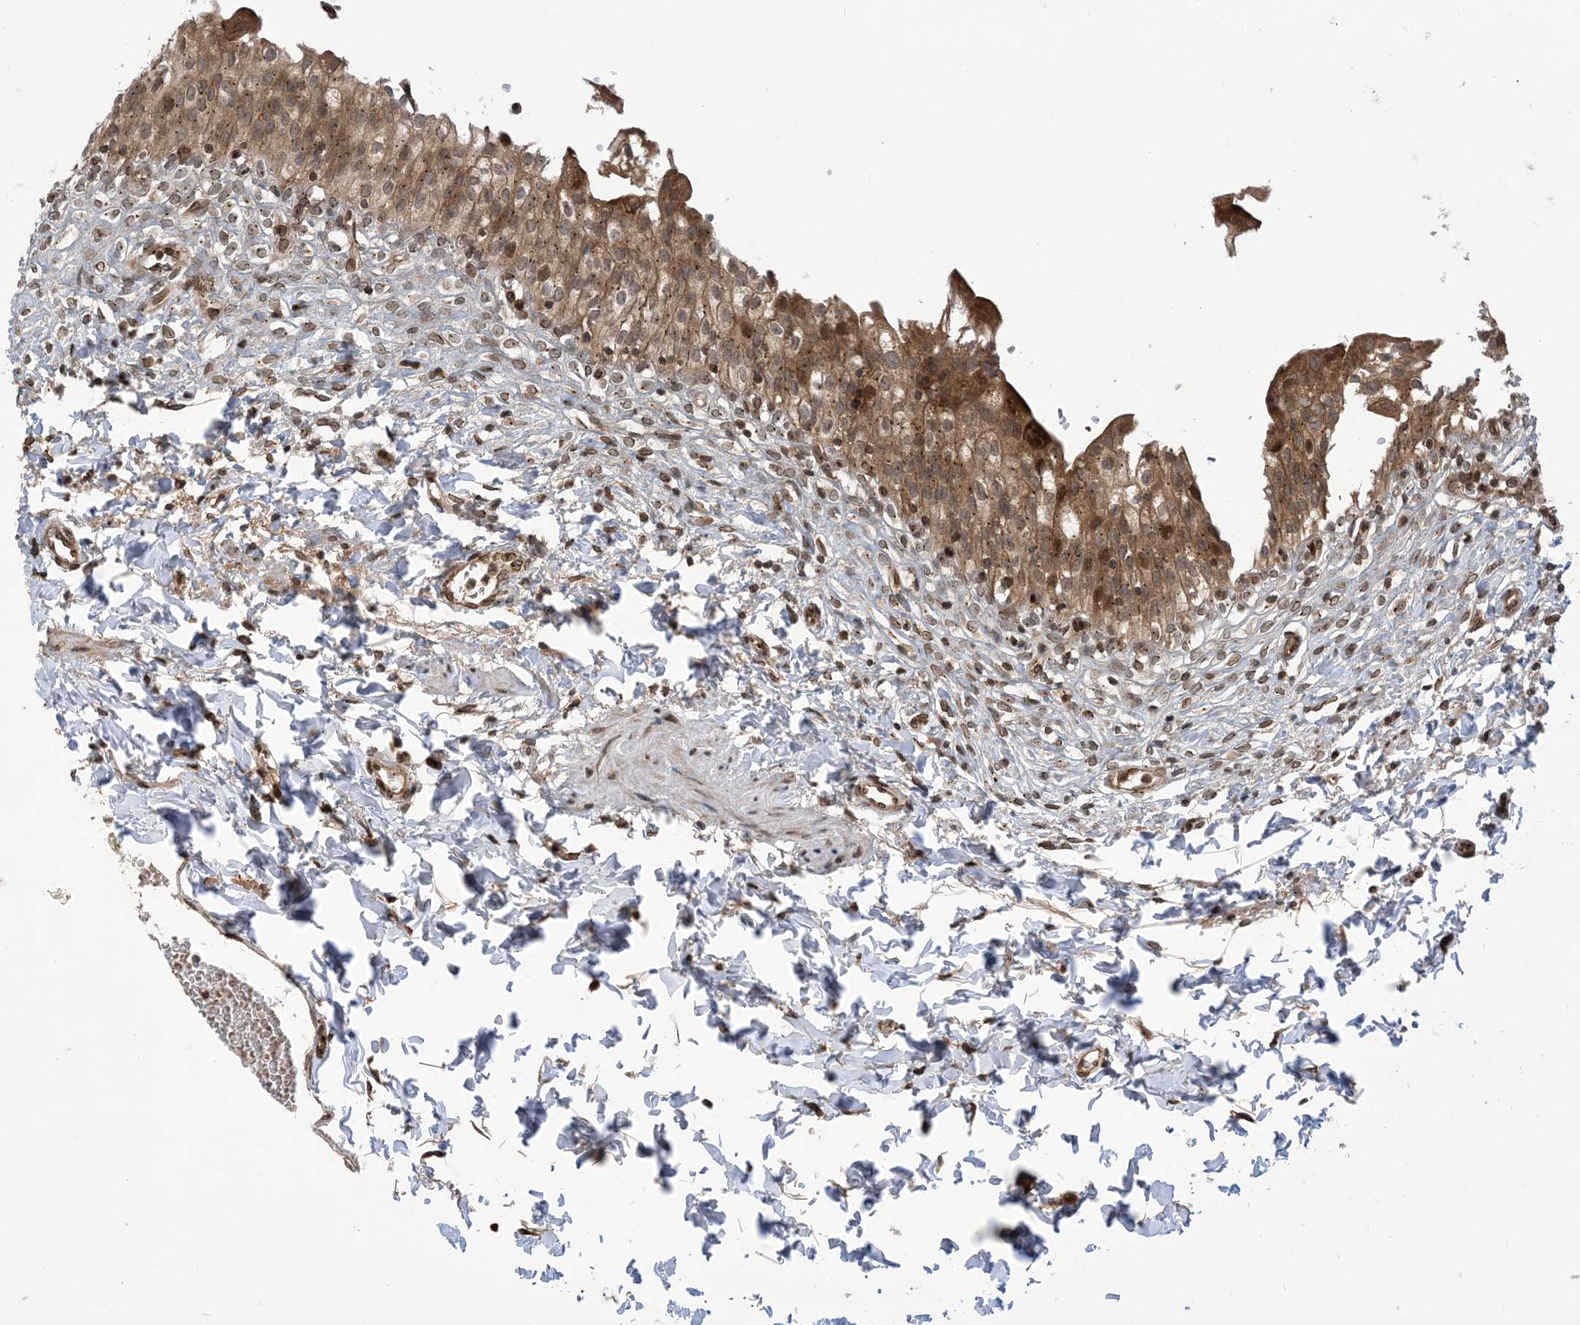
{"staining": {"intensity": "strong", "quantity": ">75%", "location": "cytoplasmic/membranous,nuclear"}, "tissue": "urinary bladder", "cell_type": "Urothelial cells", "image_type": "normal", "snomed": [{"axis": "morphology", "description": "Normal tissue, NOS"}, {"axis": "topography", "description": "Urinary bladder"}], "caption": "Urinary bladder stained with DAB (3,3'-diaminobenzidine) IHC exhibits high levels of strong cytoplasmic/membranous,nuclear expression in about >75% of urothelial cells. (IHC, brightfield microscopy, high magnification).", "gene": "CASP4", "patient": {"sex": "male", "age": 55}}